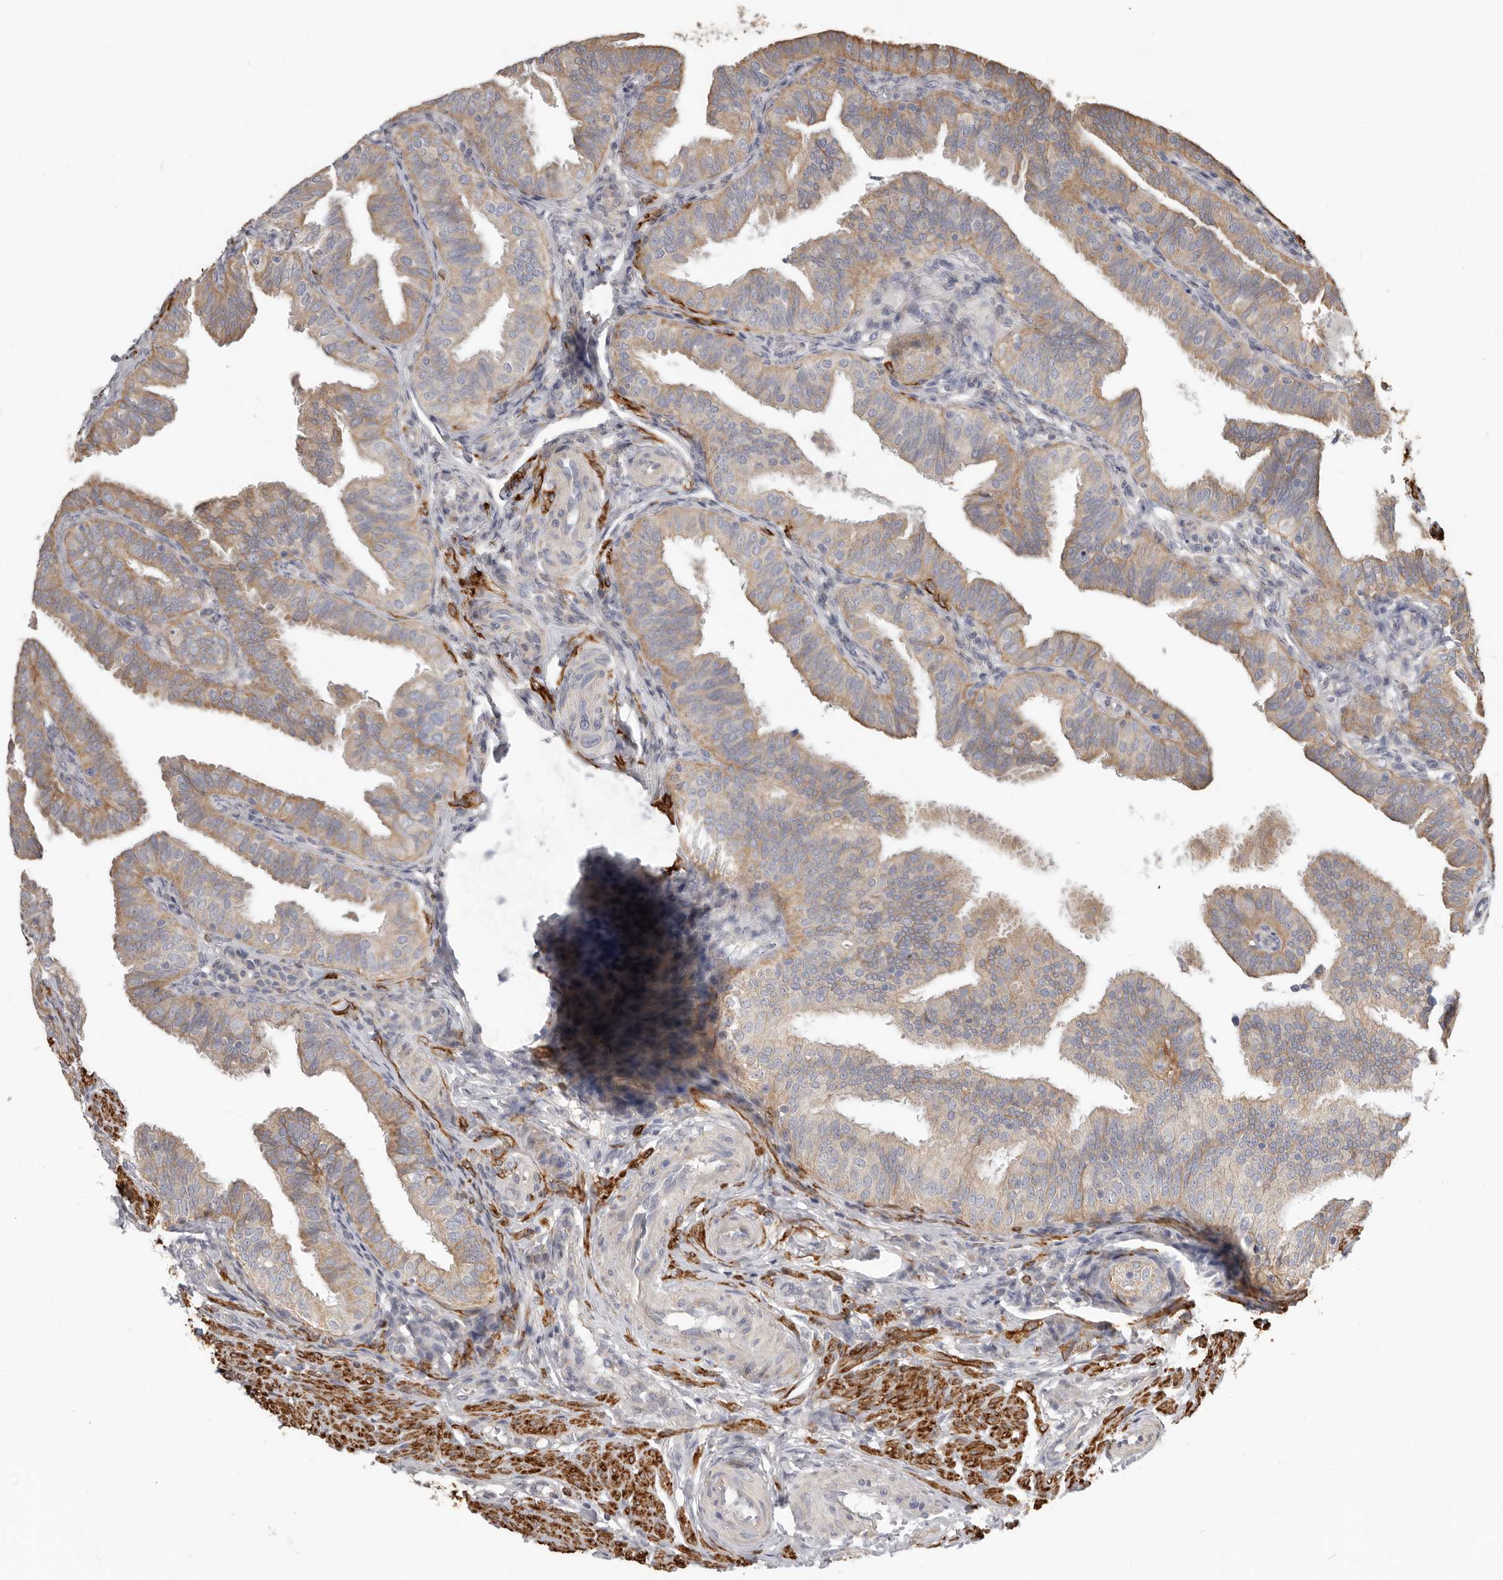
{"staining": {"intensity": "moderate", "quantity": ">75%", "location": "cytoplasmic/membranous"}, "tissue": "fallopian tube", "cell_type": "Glandular cells", "image_type": "normal", "snomed": [{"axis": "morphology", "description": "Normal tissue, NOS"}, {"axis": "topography", "description": "Fallopian tube"}], "caption": "Normal fallopian tube reveals moderate cytoplasmic/membranous expression in about >75% of glandular cells, visualized by immunohistochemistry. (brown staining indicates protein expression, while blue staining denotes nuclei).", "gene": "UNK", "patient": {"sex": "female", "age": 35}}